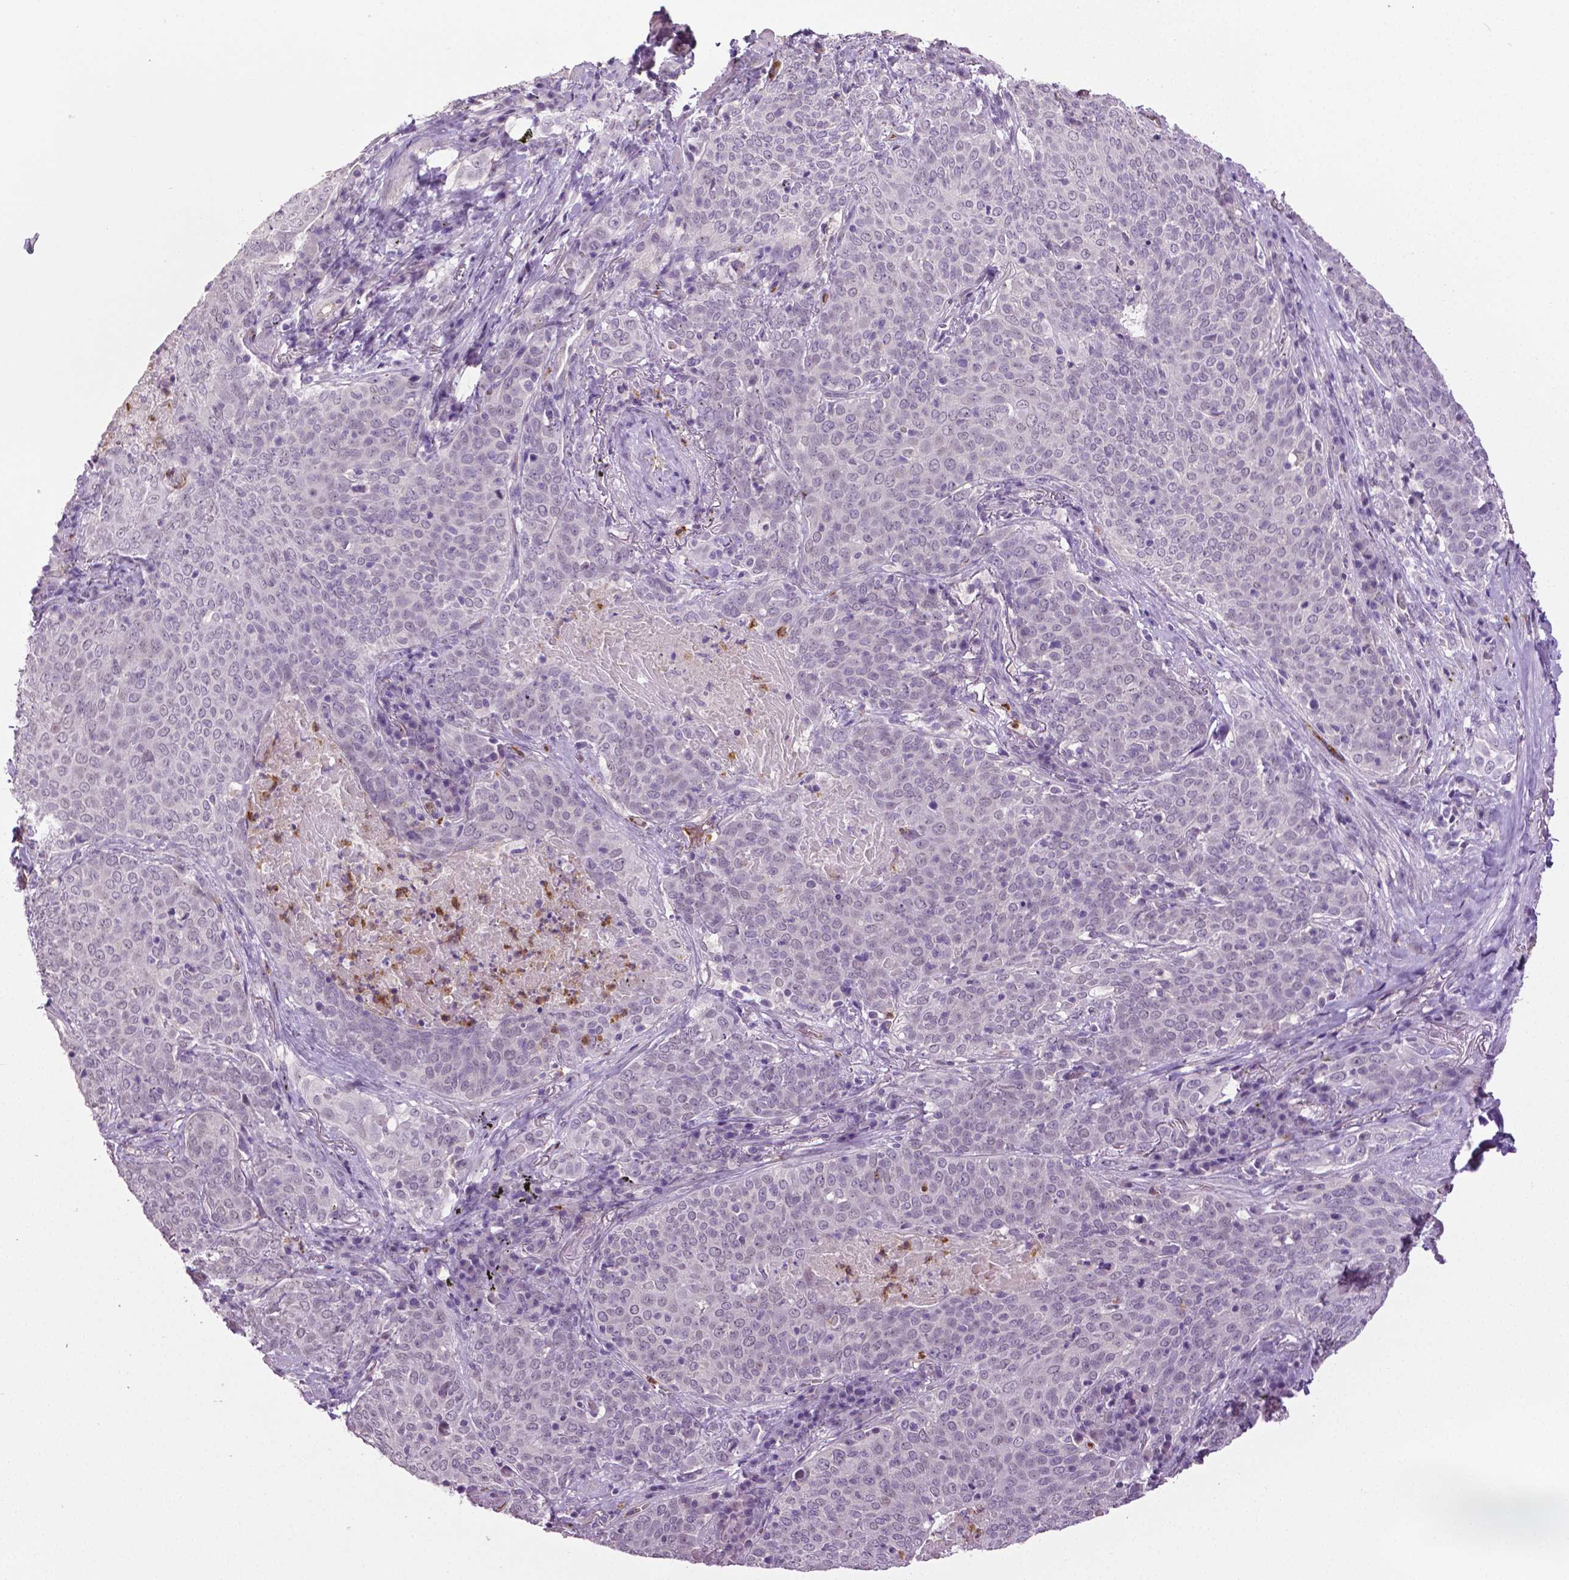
{"staining": {"intensity": "negative", "quantity": "none", "location": "none"}, "tissue": "lung cancer", "cell_type": "Tumor cells", "image_type": "cancer", "snomed": [{"axis": "morphology", "description": "Squamous cell carcinoma, NOS"}, {"axis": "topography", "description": "Lung"}], "caption": "Immunohistochemistry image of neoplastic tissue: lung squamous cell carcinoma stained with DAB reveals no significant protein expression in tumor cells. (IHC, brightfield microscopy, high magnification).", "gene": "PTPN5", "patient": {"sex": "male", "age": 82}}